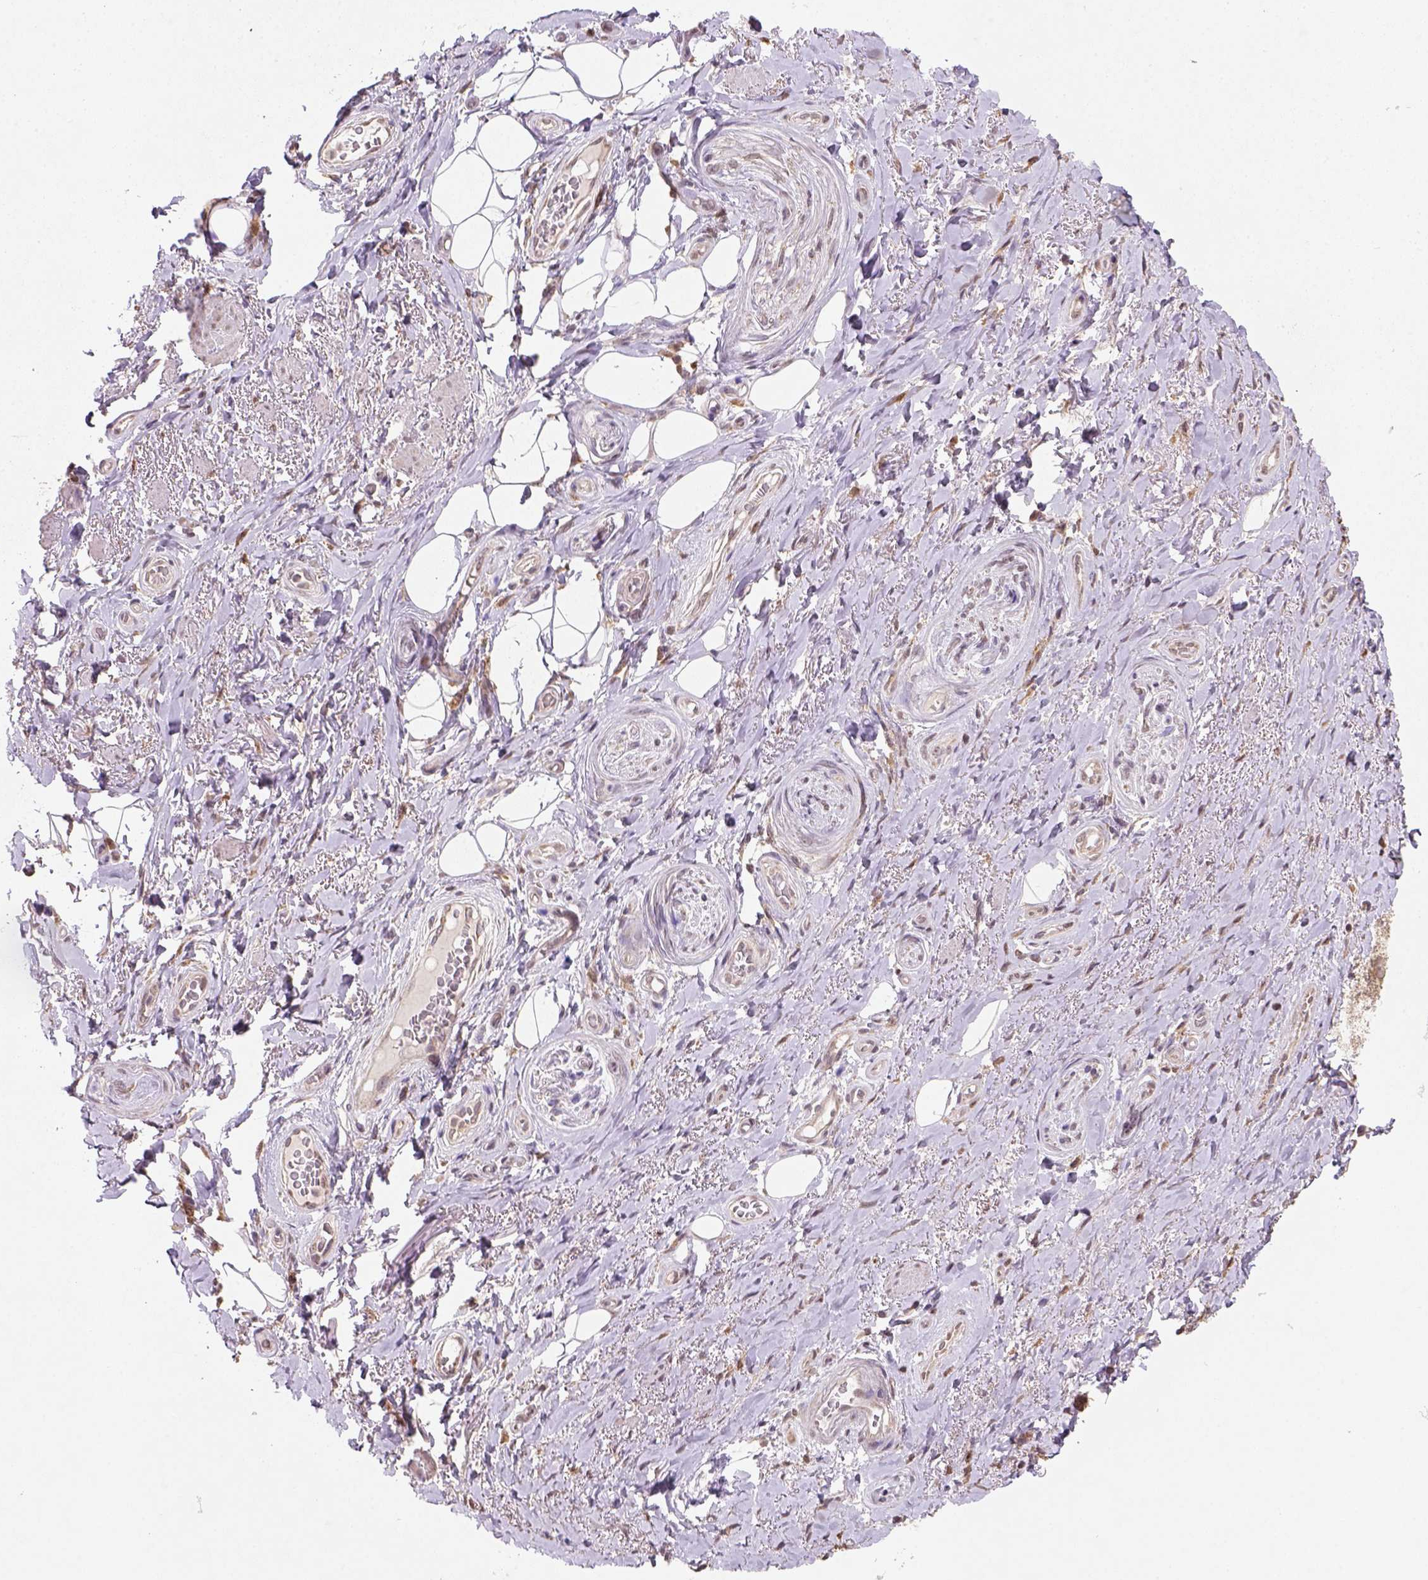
{"staining": {"intensity": "weak", "quantity": ">75%", "location": "cytoplasmic/membranous"}, "tissue": "adipose tissue", "cell_type": "Adipocytes", "image_type": "normal", "snomed": [{"axis": "morphology", "description": "Normal tissue, NOS"}, {"axis": "topography", "description": "Anal"}, {"axis": "topography", "description": "Peripheral nerve tissue"}], "caption": "The histopathology image reveals immunohistochemical staining of normal adipose tissue. There is weak cytoplasmic/membranous expression is present in about >75% of adipocytes.", "gene": "NUDT10", "patient": {"sex": "male", "age": 53}}